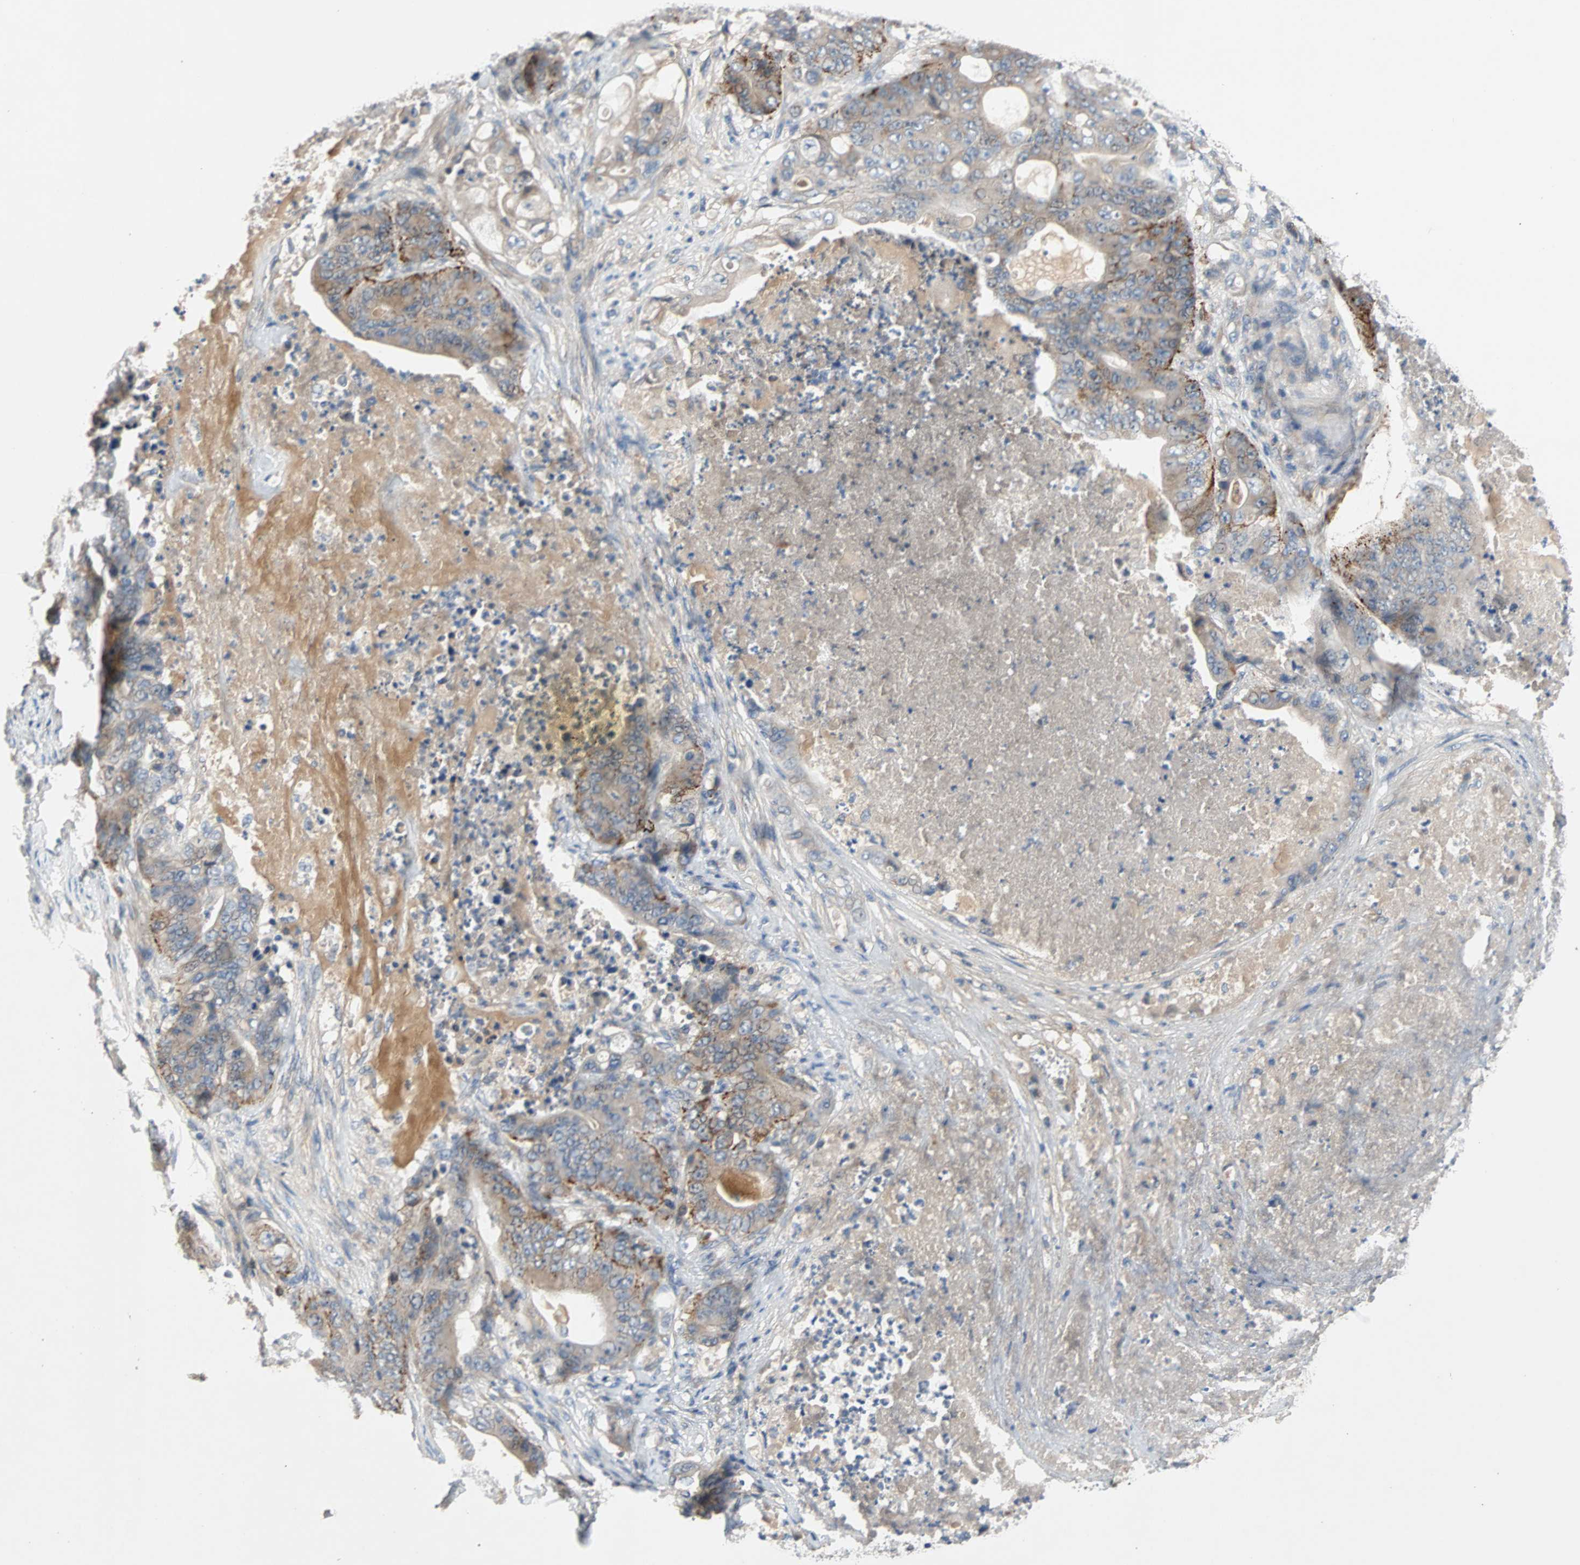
{"staining": {"intensity": "moderate", "quantity": "25%-75%", "location": "cytoplasmic/membranous"}, "tissue": "stomach cancer", "cell_type": "Tumor cells", "image_type": "cancer", "snomed": [{"axis": "morphology", "description": "Adenocarcinoma, NOS"}, {"axis": "topography", "description": "Stomach"}], "caption": "Immunohistochemistry micrograph of neoplastic tissue: human adenocarcinoma (stomach) stained using immunohistochemistry (IHC) reveals medium levels of moderate protein expression localized specifically in the cytoplasmic/membranous of tumor cells, appearing as a cytoplasmic/membranous brown color.", "gene": "MAP4K1", "patient": {"sex": "female", "age": 73}}